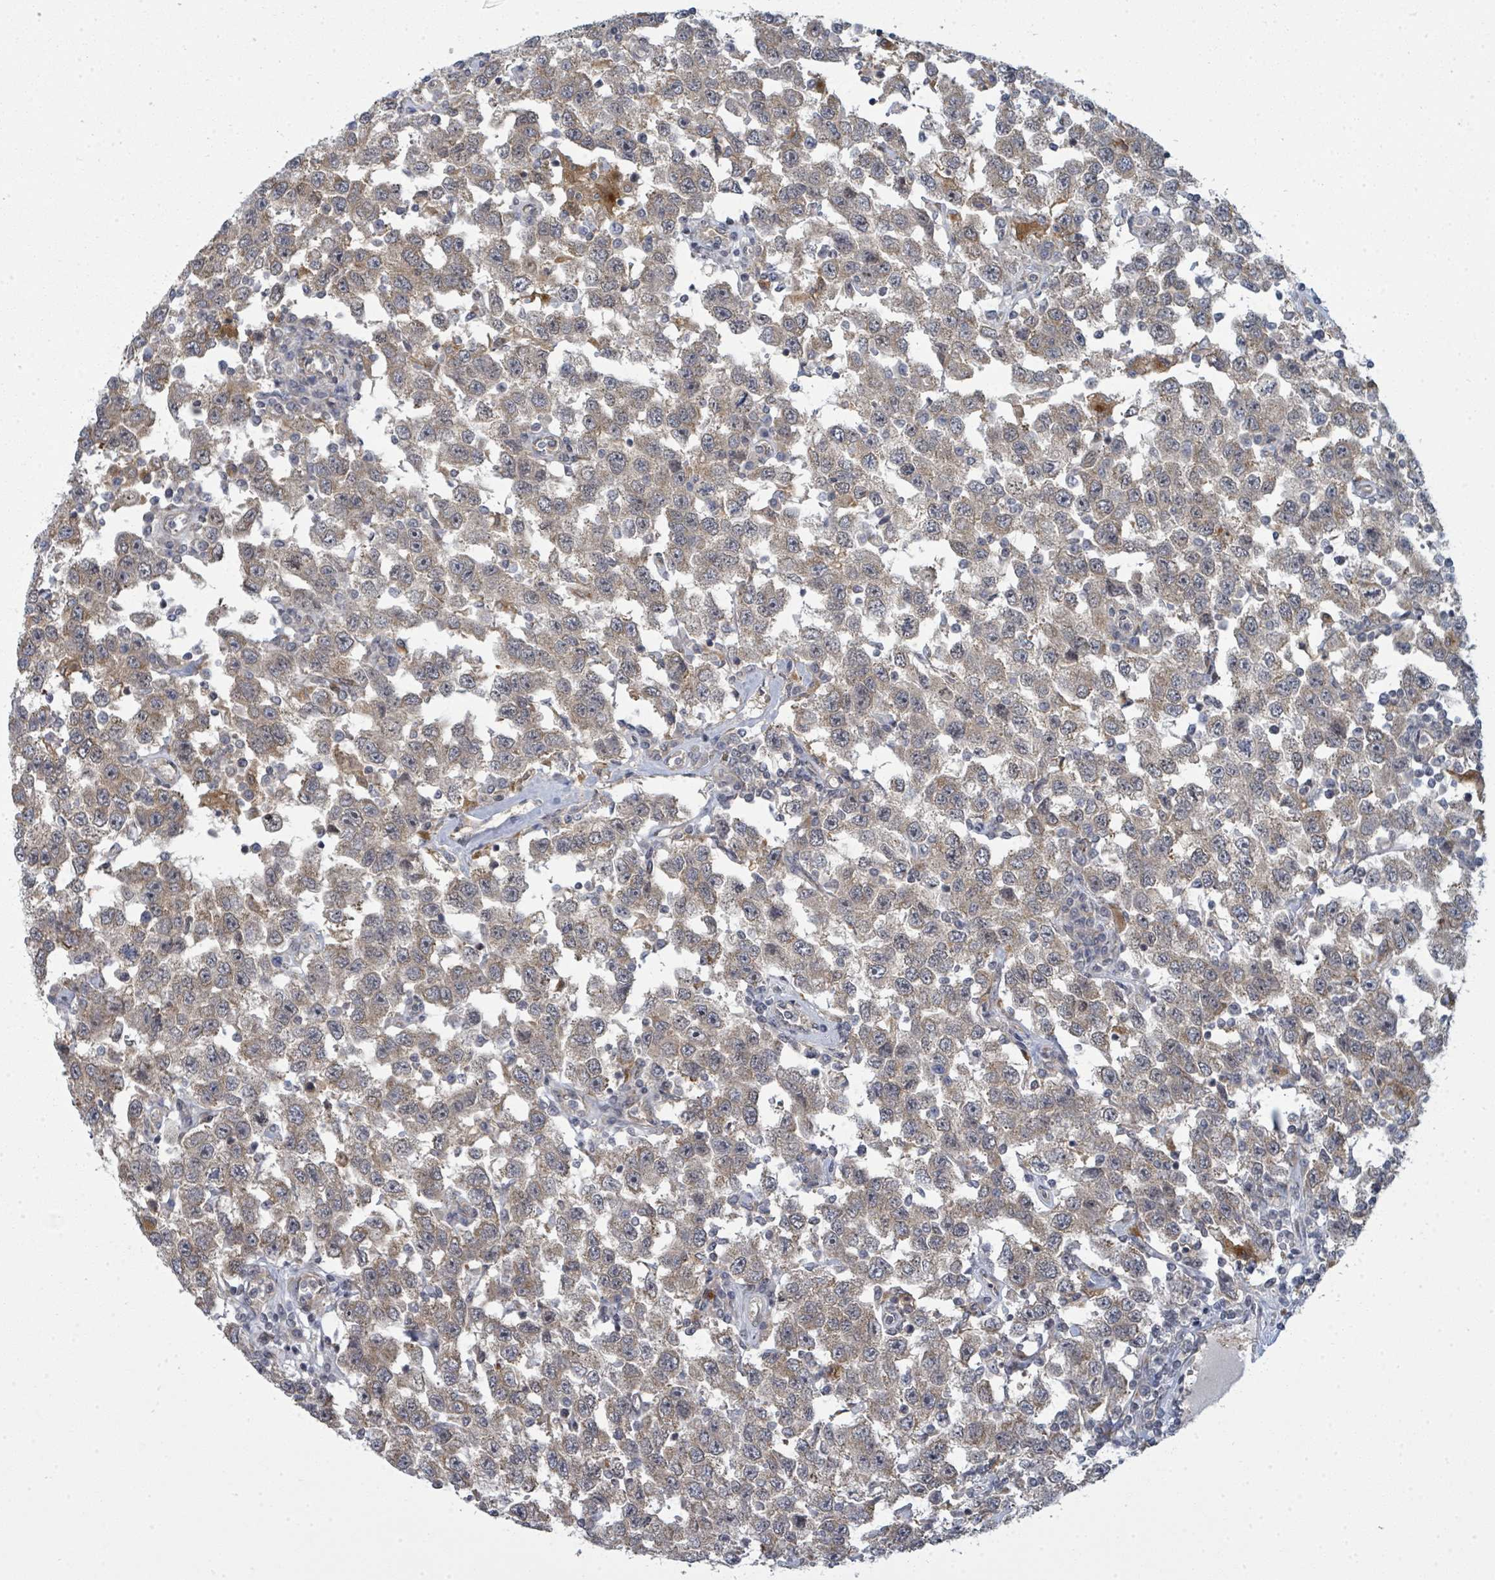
{"staining": {"intensity": "weak", "quantity": "25%-75%", "location": "cytoplasmic/membranous"}, "tissue": "testis cancer", "cell_type": "Tumor cells", "image_type": "cancer", "snomed": [{"axis": "morphology", "description": "Seminoma, NOS"}, {"axis": "topography", "description": "Testis"}], "caption": "DAB (3,3'-diaminobenzidine) immunohistochemical staining of testis cancer (seminoma) reveals weak cytoplasmic/membranous protein staining in about 25%-75% of tumor cells.", "gene": "PSMG2", "patient": {"sex": "male", "age": 41}}